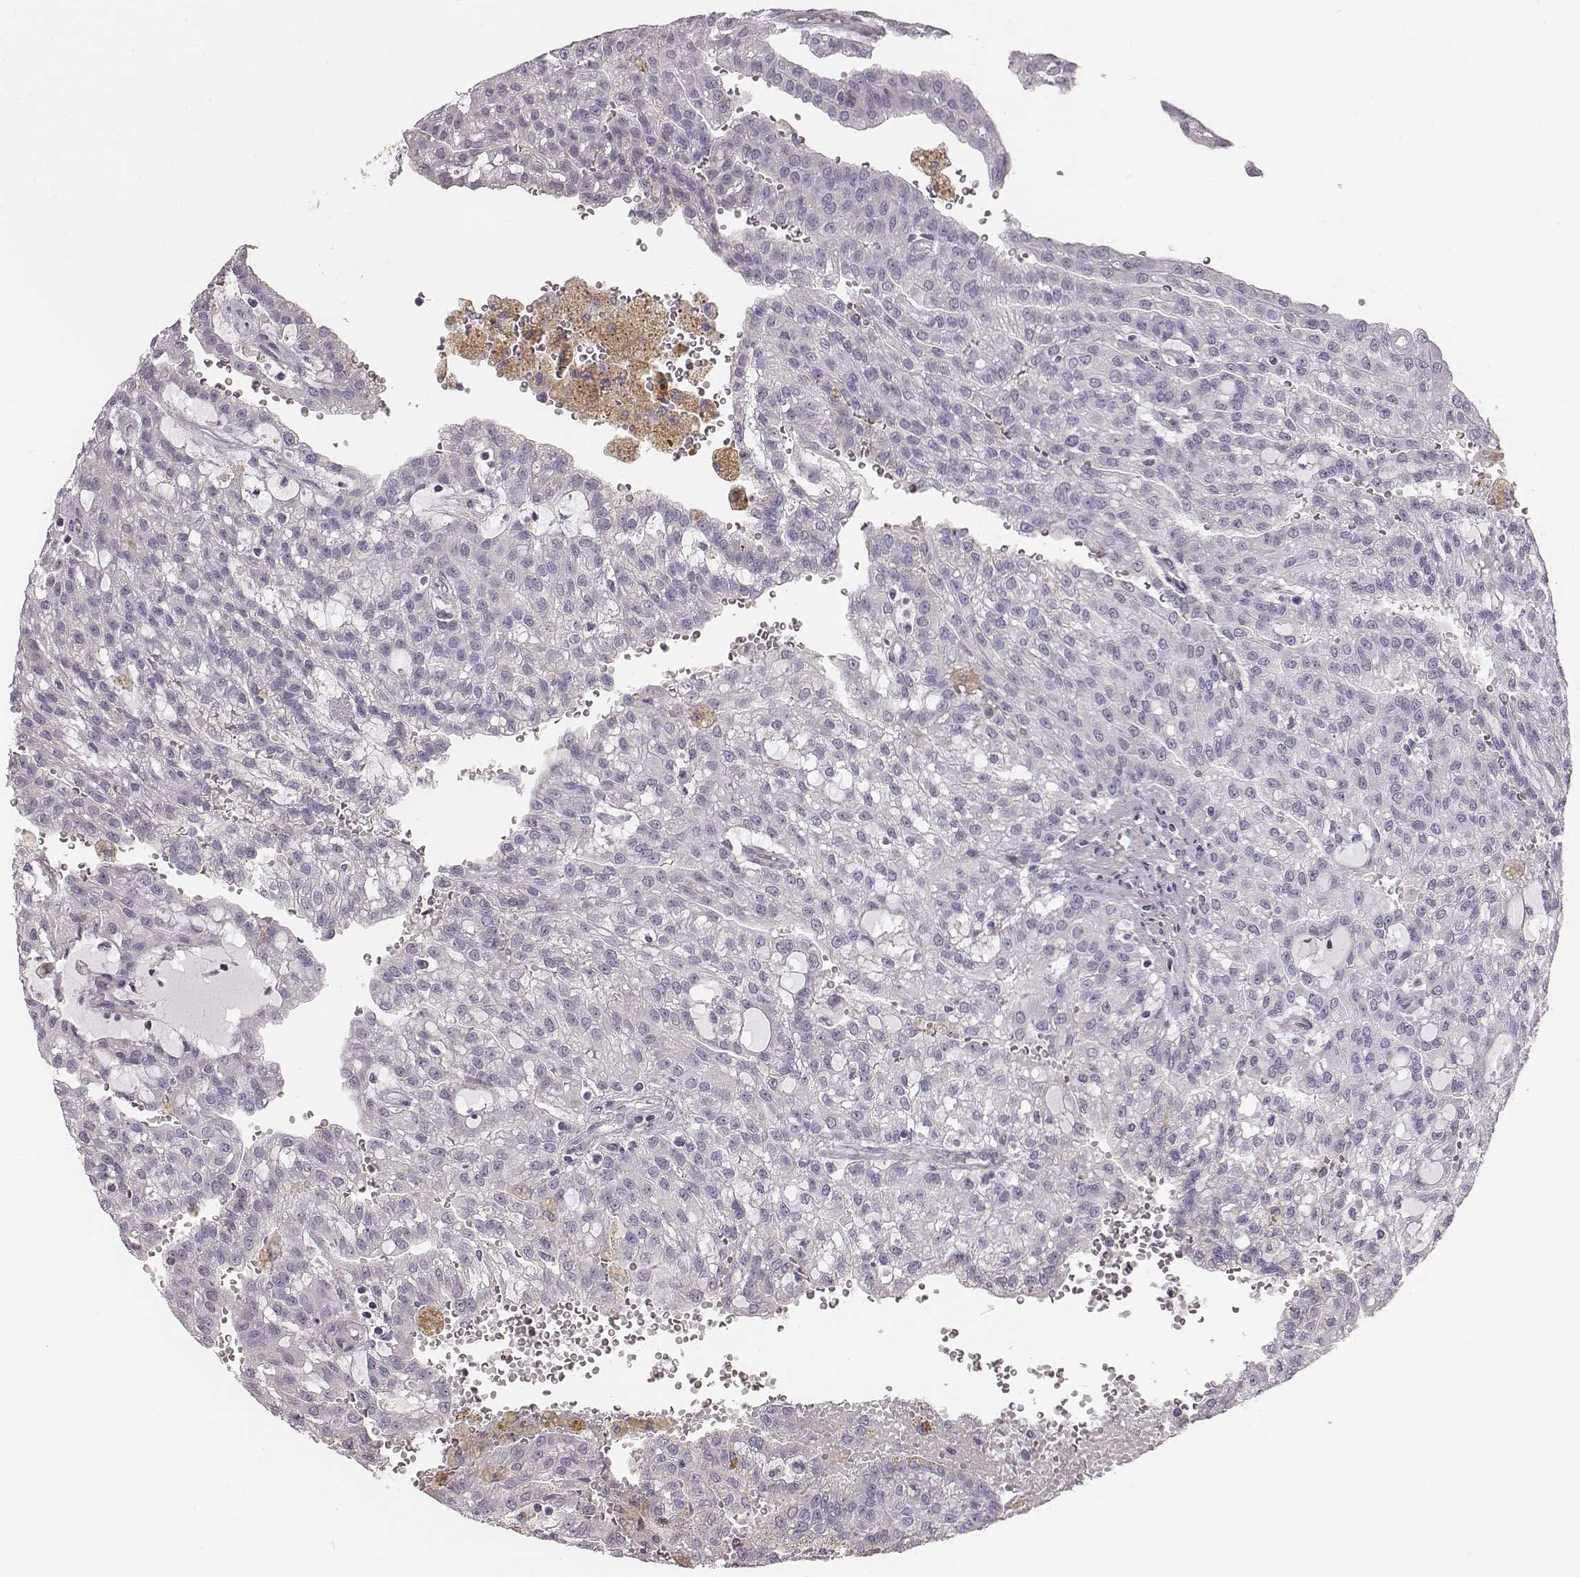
{"staining": {"intensity": "negative", "quantity": "none", "location": "none"}, "tissue": "renal cancer", "cell_type": "Tumor cells", "image_type": "cancer", "snomed": [{"axis": "morphology", "description": "Adenocarcinoma, NOS"}, {"axis": "topography", "description": "Kidney"}], "caption": "Tumor cells are negative for protein expression in human renal adenocarcinoma.", "gene": "CRISP1", "patient": {"sex": "male", "age": 63}}